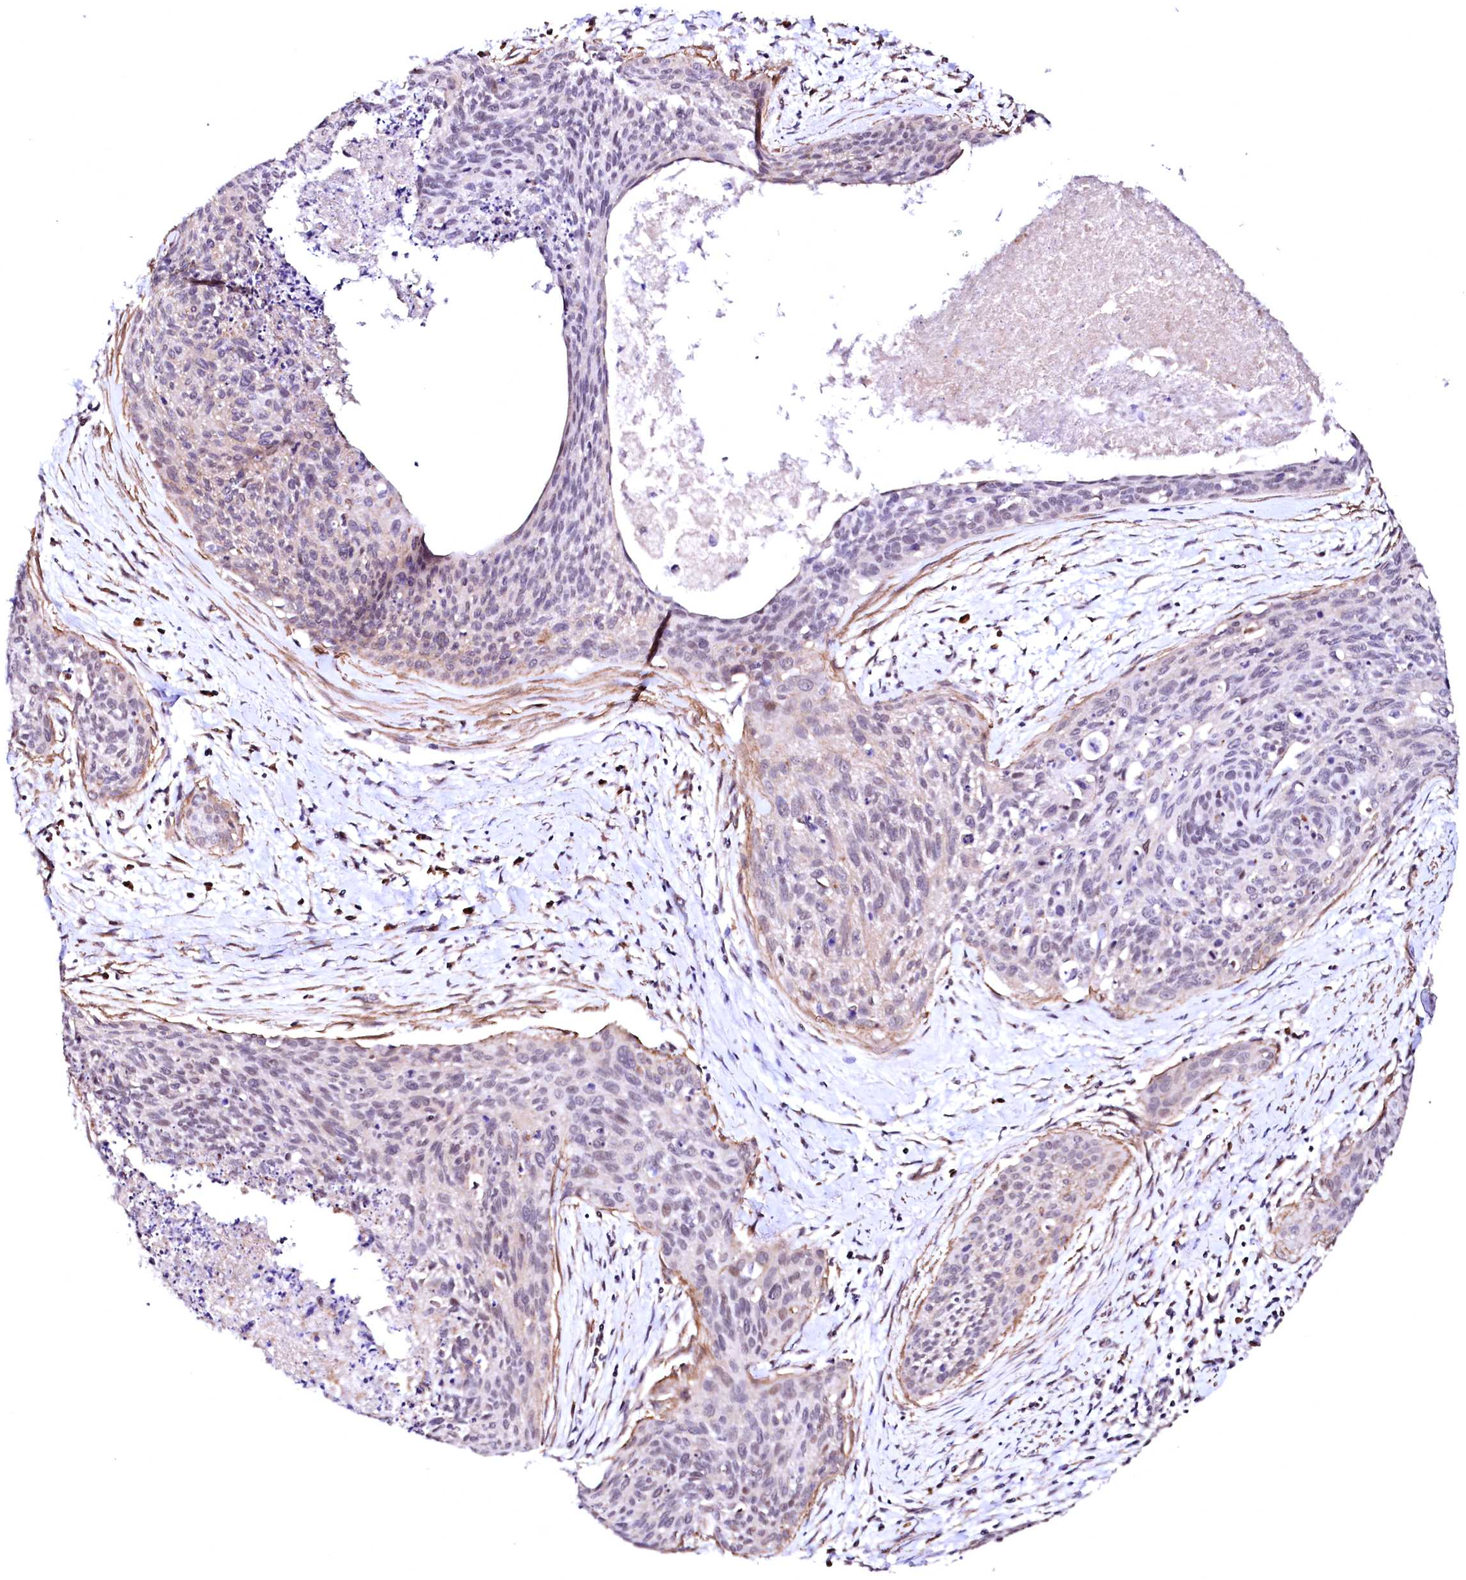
{"staining": {"intensity": "weak", "quantity": "25%-75%", "location": "nuclear"}, "tissue": "cervical cancer", "cell_type": "Tumor cells", "image_type": "cancer", "snomed": [{"axis": "morphology", "description": "Squamous cell carcinoma, NOS"}, {"axis": "topography", "description": "Cervix"}], "caption": "IHC staining of cervical squamous cell carcinoma, which exhibits low levels of weak nuclear expression in approximately 25%-75% of tumor cells indicating weak nuclear protein staining. The staining was performed using DAB (brown) for protein detection and nuclei were counterstained in hematoxylin (blue).", "gene": "GPR176", "patient": {"sex": "female", "age": 55}}